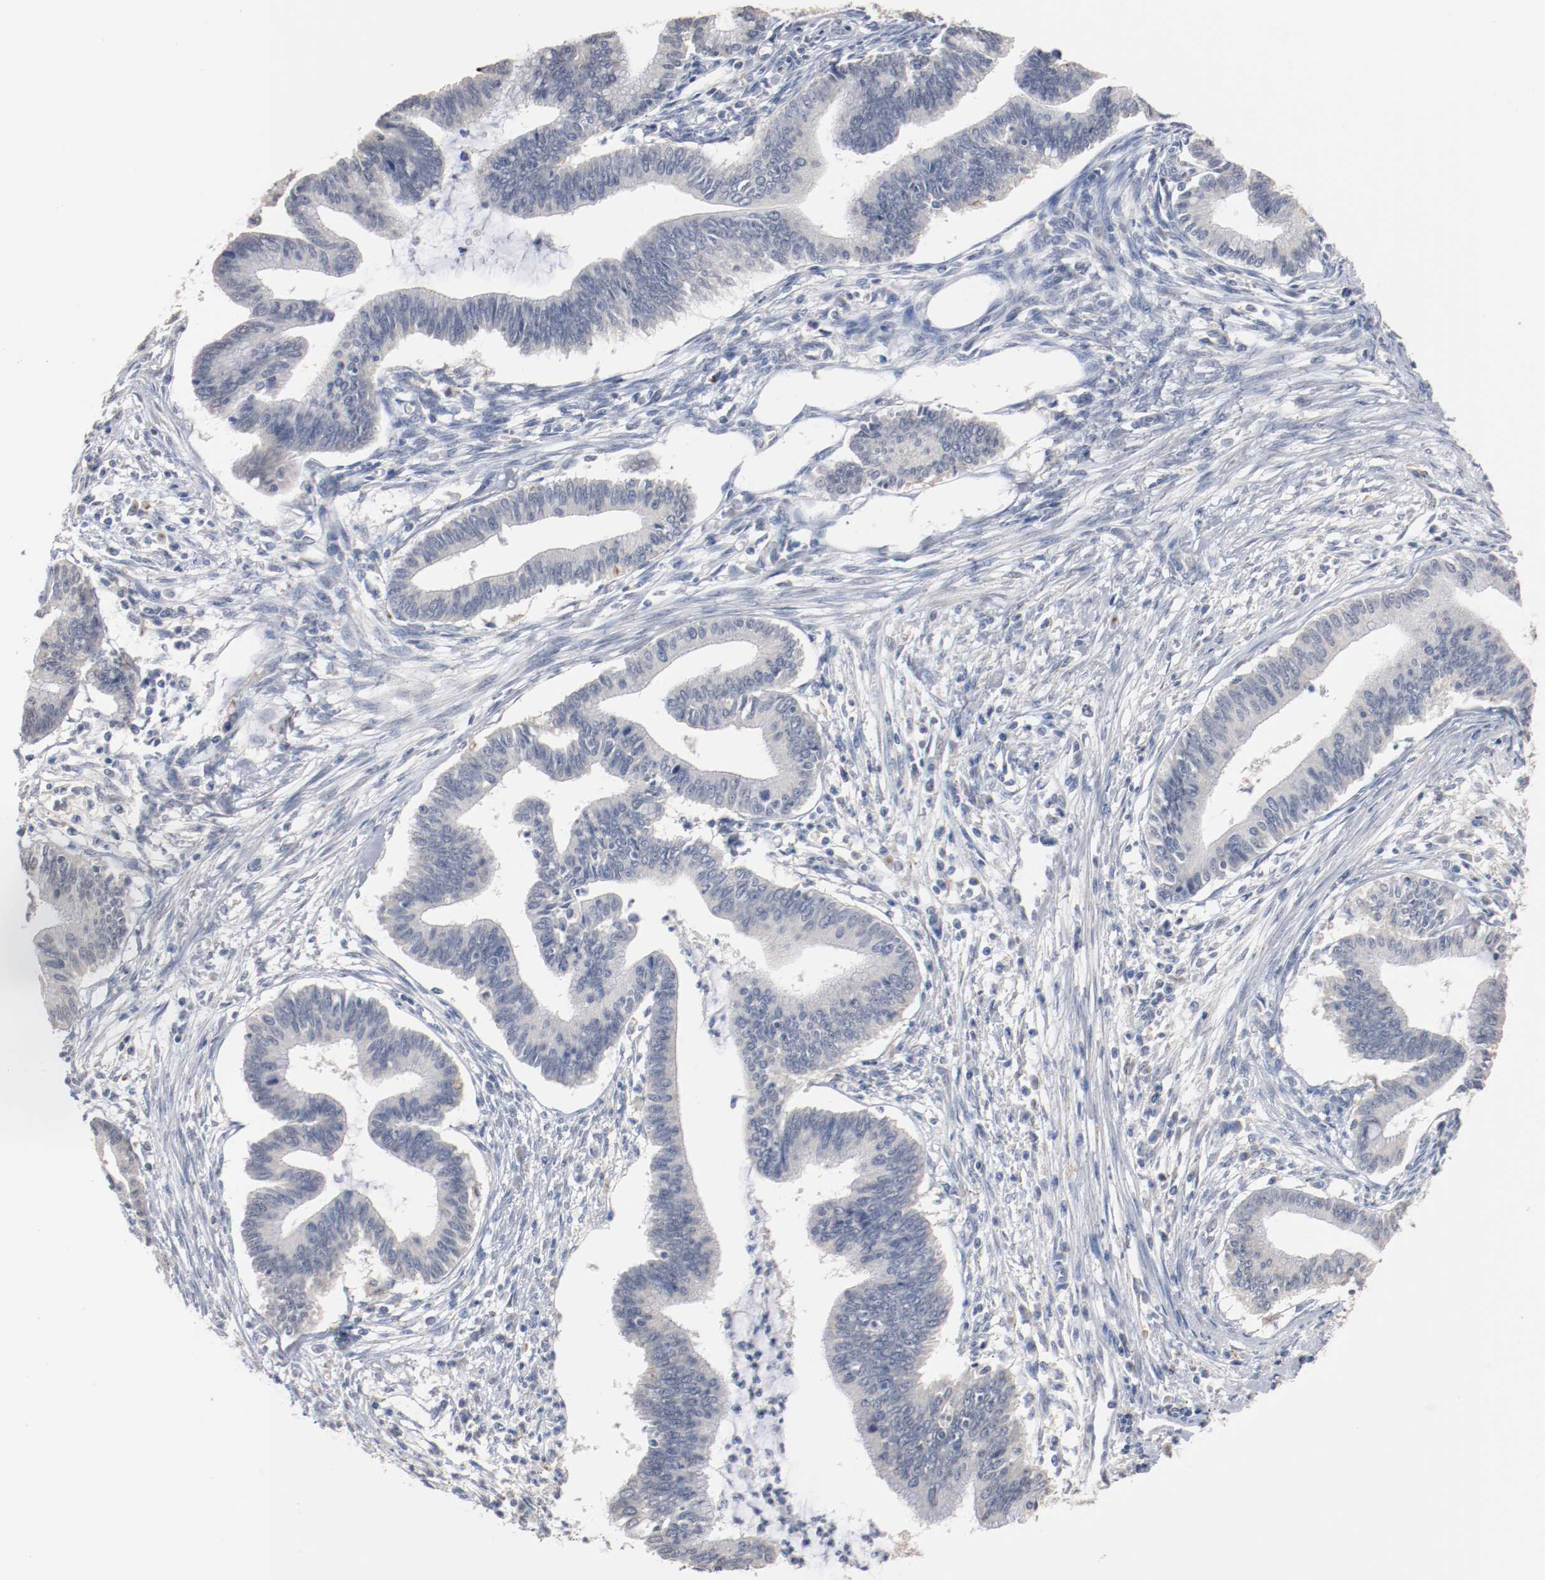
{"staining": {"intensity": "negative", "quantity": "none", "location": "none"}, "tissue": "cervical cancer", "cell_type": "Tumor cells", "image_type": "cancer", "snomed": [{"axis": "morphology", "description": "Adenocarcinoma, NOS"}, {"axis": "topography", "description": "Cervix"}], "caption": "Immunohistochemical staining of human cervical cancer reveals no significant positivity in tumor cells. Brightfield microscopy of IHC stained with DAB (brown) and hematoxylin (blue), captured at high magnification.", "gene": "ERICH1", "patient": {"sex": "female", "age": 36}}